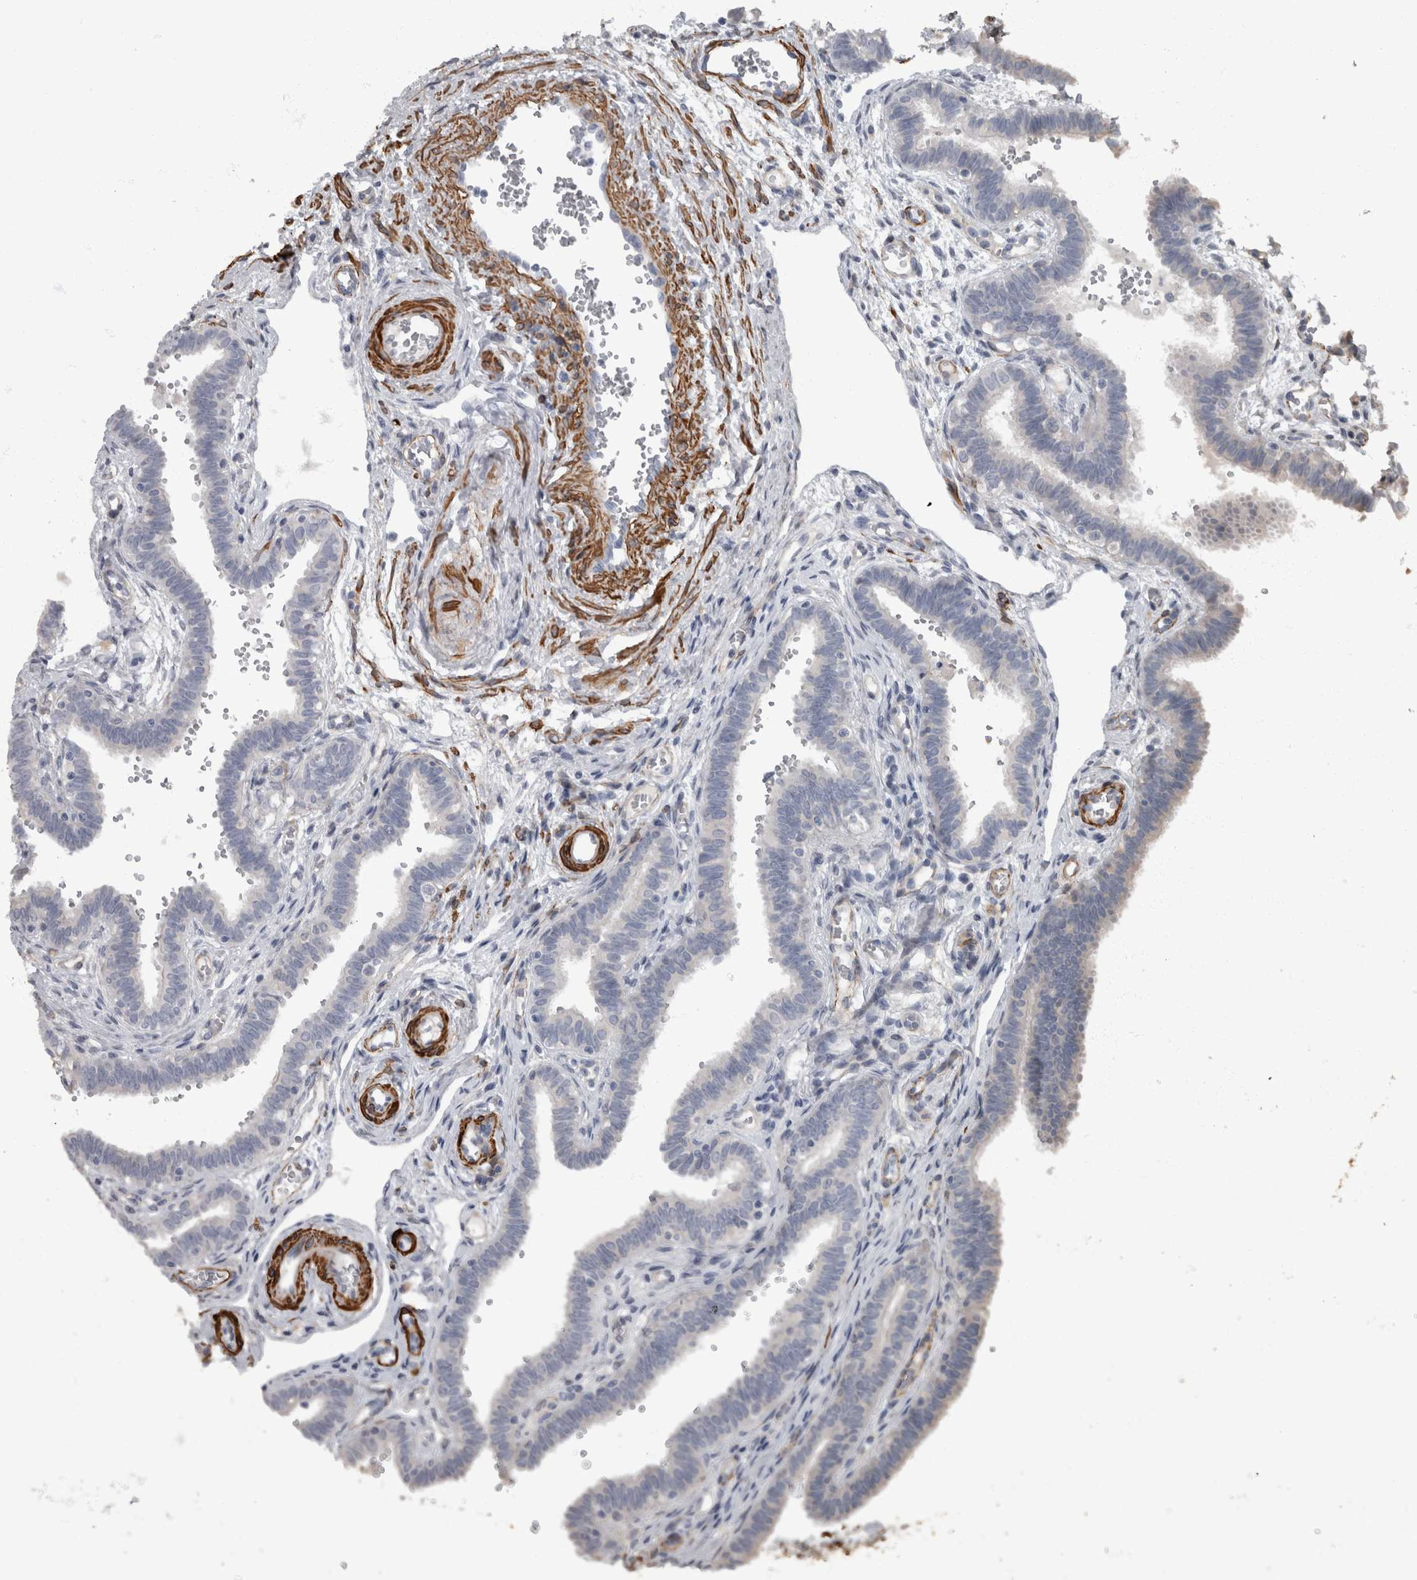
{"staining": {"intensity": "negative", "quantity": "none", "location": "none"}, "tissue": "fallopian tube", "cell_type": "Glandular cells", "image_type": "normal", "snomed": [{"axis": "morphology", "description": "Normal tissue, NOS"}, {"axis": "topography", "description": "Fallopian tube"}, {"axis": "topography", "description": "Placenta"}], "caption": "An immunohistochemistry photomicrograph of unremarkable fallopian tube is shown. There is no staining in glandular cells of fallopian tube.", "gene": "MASTL", "patient": {"sex": "female", "age": 32}}